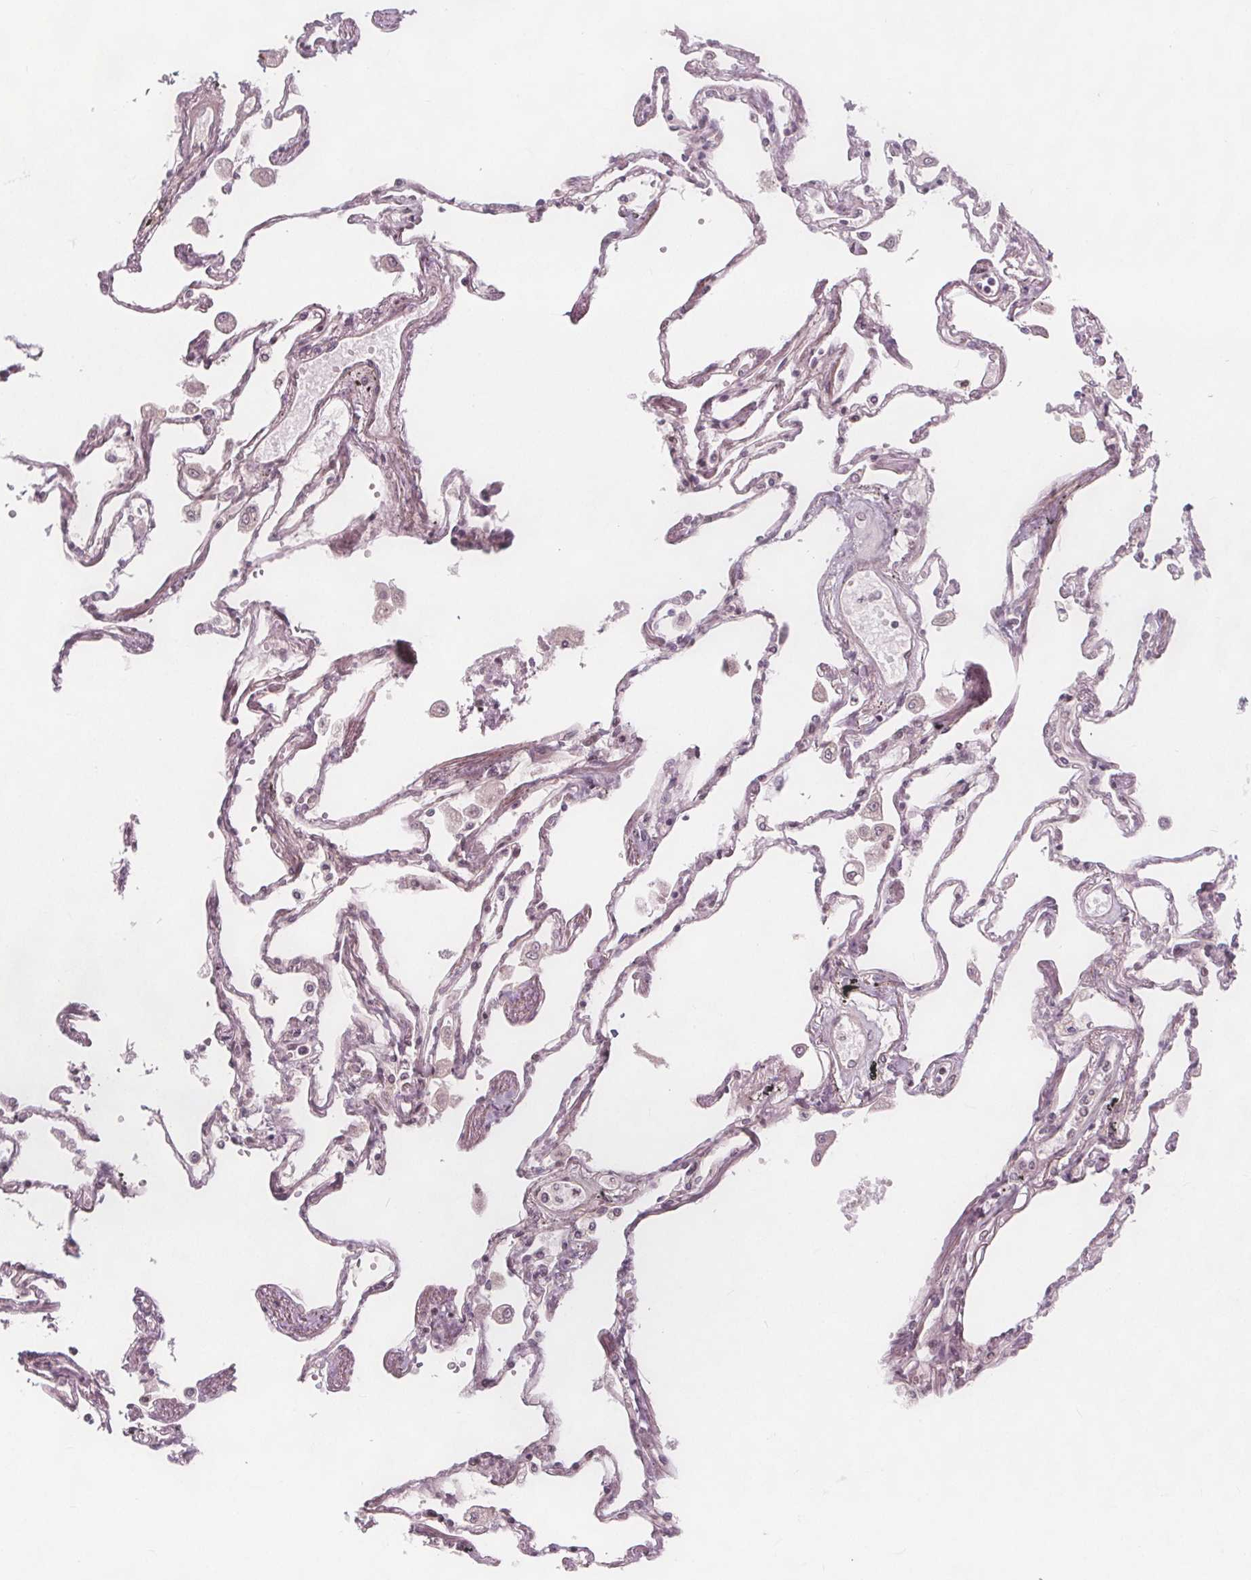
{"staining": {"intensity": "negative", "quantity": "none", "location": "none"}, "tissue": "lung", "cell_type": "Alveolar cells", "image_type": "normal", "snomed": [{"axis": "morphology", "description": "Normal tissue, NOS"}, {"axis": "morphology", "description": "Adenocarcinoma, NOS"}, {"axis": "topography", "description": "Cartilage tissue"}, {"axis": "topography", "description": "Lung"}], "caption": "A micrograph of human lung is negative for staining in alveolar cells.", "gene": "AKT1S1", "patient": {"sex": "female", "age": 67}}